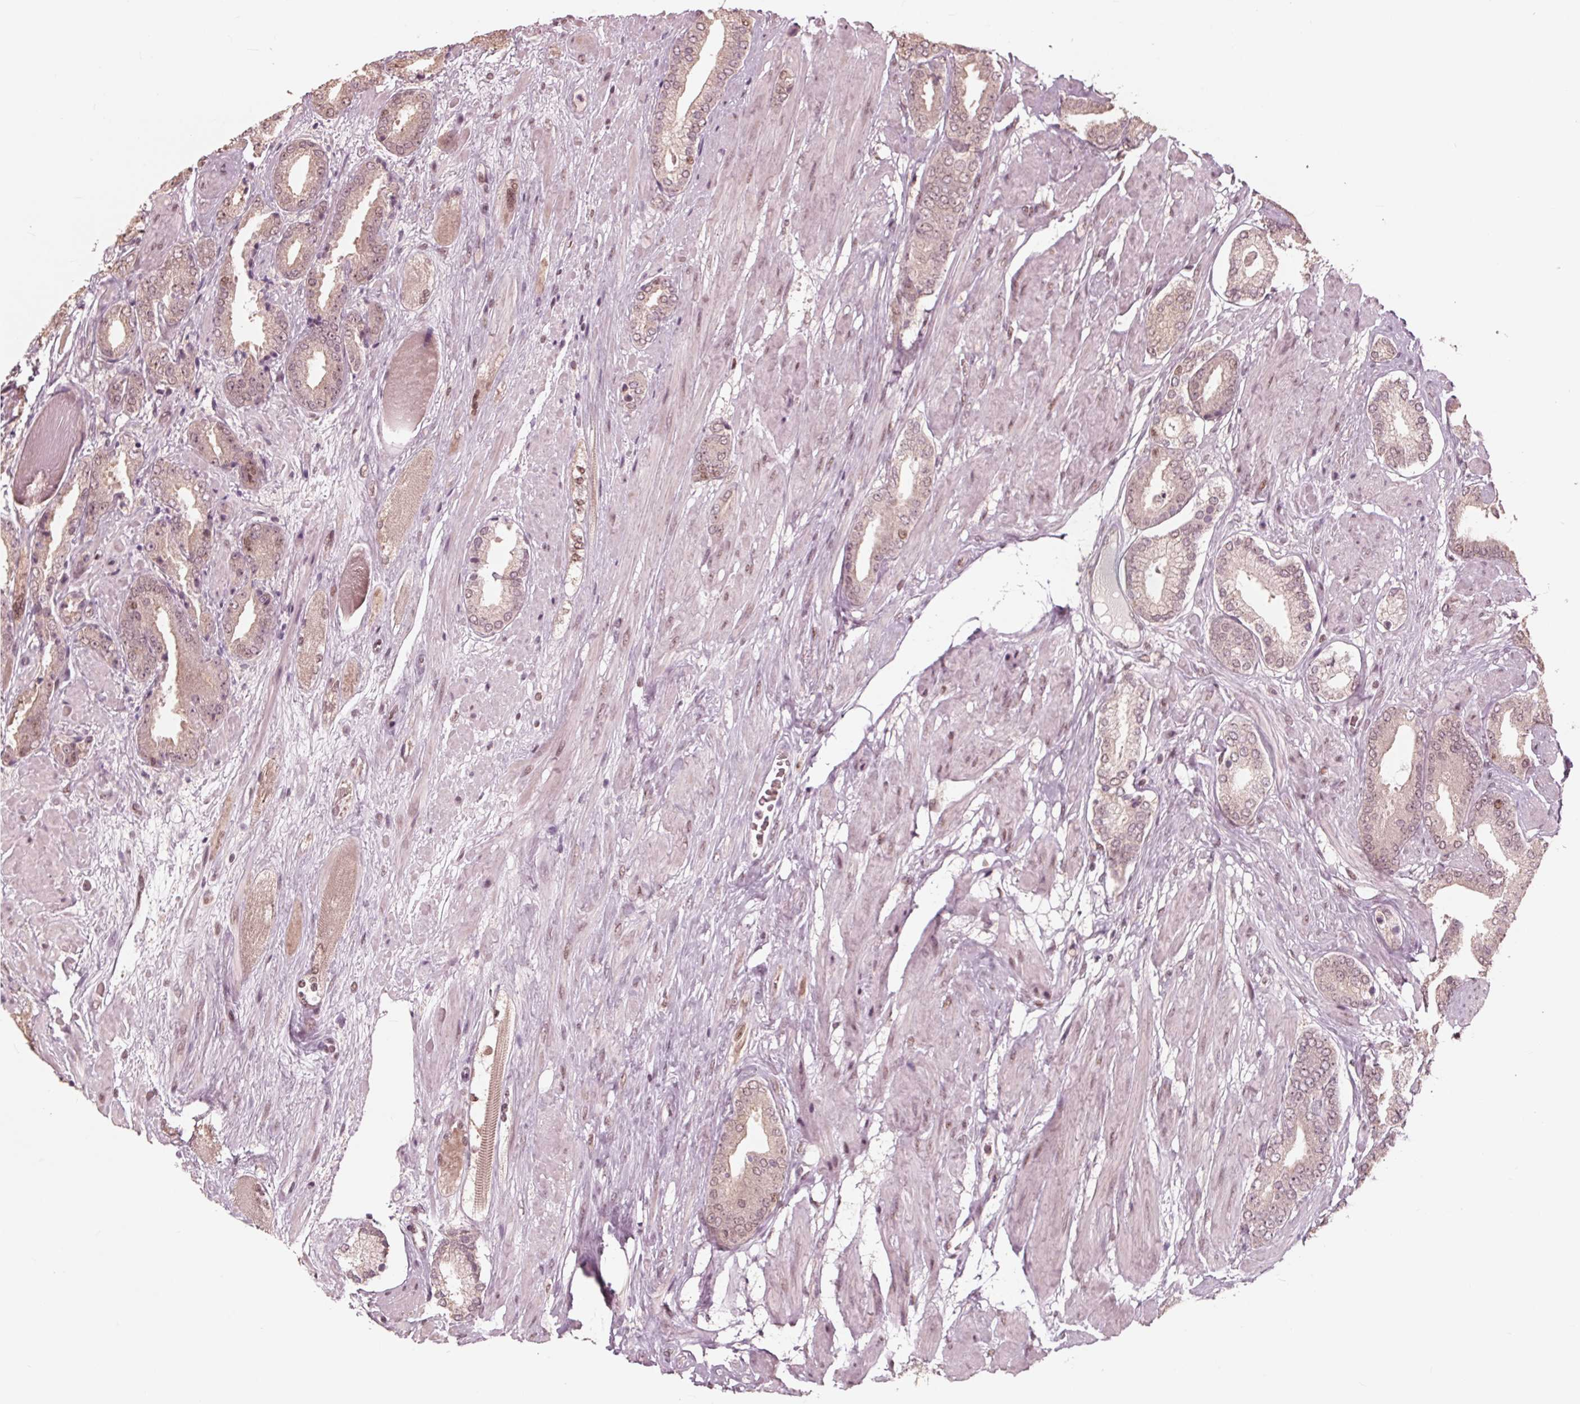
{"staining": {"intensity": "weak", "quantity": "25%-75%", "location": "nuclear"}, "tissue": "prostate cancer", "cell_type": "Tumor cells", "image_type": "cancer", "snomed": [{"axis": "morphology", "description": "Adenocarcinoma, High grade"}, {"axis": "topography", "description": "Prostate"}], "caption": "IHC of human prostate adenocarcinoma (high-grade) demonstrates low levels of weak nuclear staining in about 25%-75% of tumor cells.", "gene": "HIRIP3", "patient": {"sex": "male", "age": 56}}